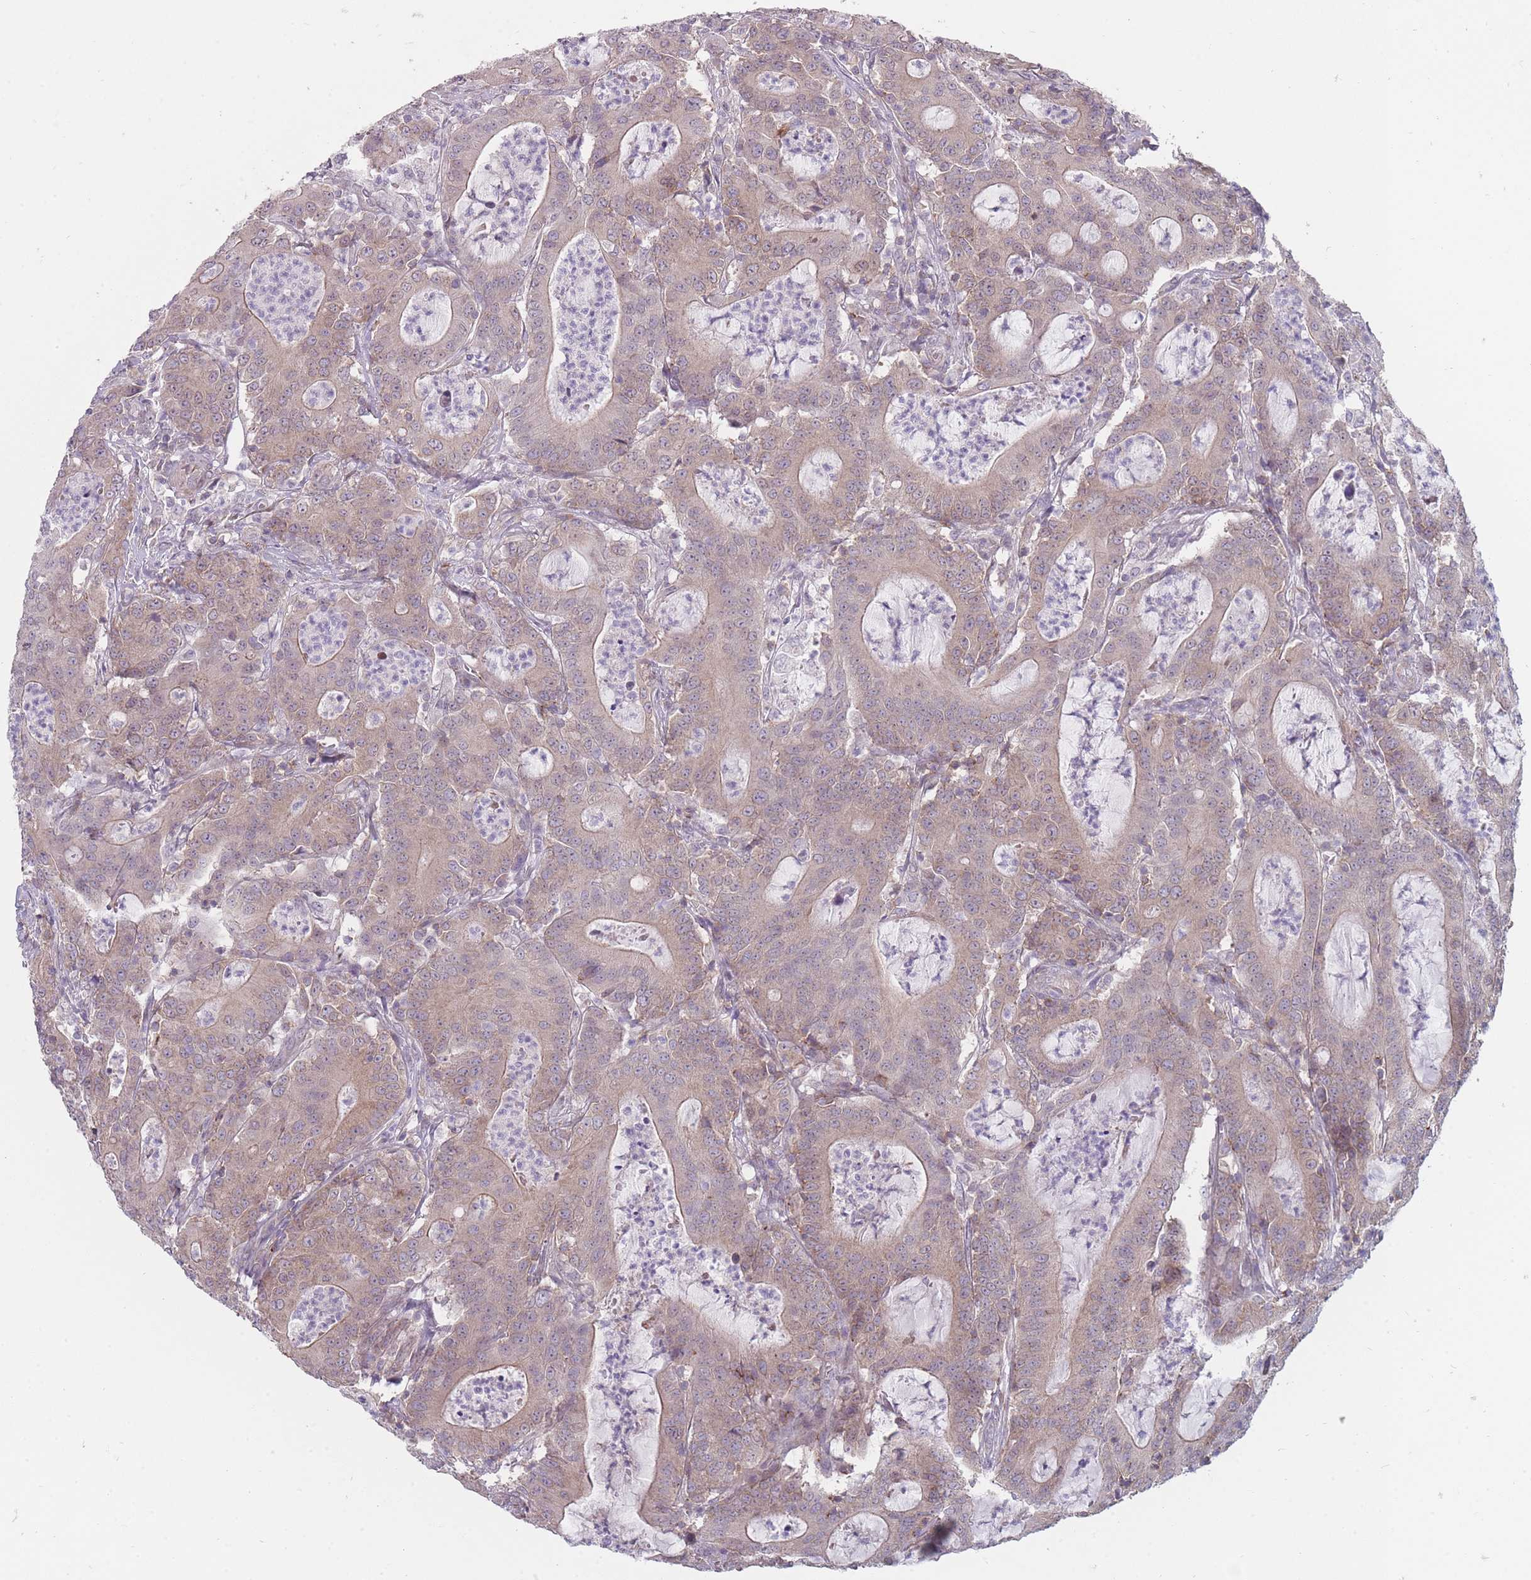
{"staining": {"intensity": "weak", "quantity": "25%-75%", "location": "cytoplasmic/membranous"}, "tissue": "colorectal cancer", "cell_type": "Tumor cells", "image_type": "cancer", "snomed": [{"axis": "morphology", "description": "Adenocarcinoma, NOS"}, {"axis": "topography", "description": "Colon"}], "caption": "Brown immunohistochemical staining in human colorectal adenocarcinoma reveals weak cytoplasmic/membranous expression in approximately 25%-75% of tumor cells. The staining is performed using DAB brown chromogen to label protein expression. The nuclei are counter-stained blue using hematoxylin.", "gene": "PCDH12", "patient": {"sex": "male", "age": 83}}